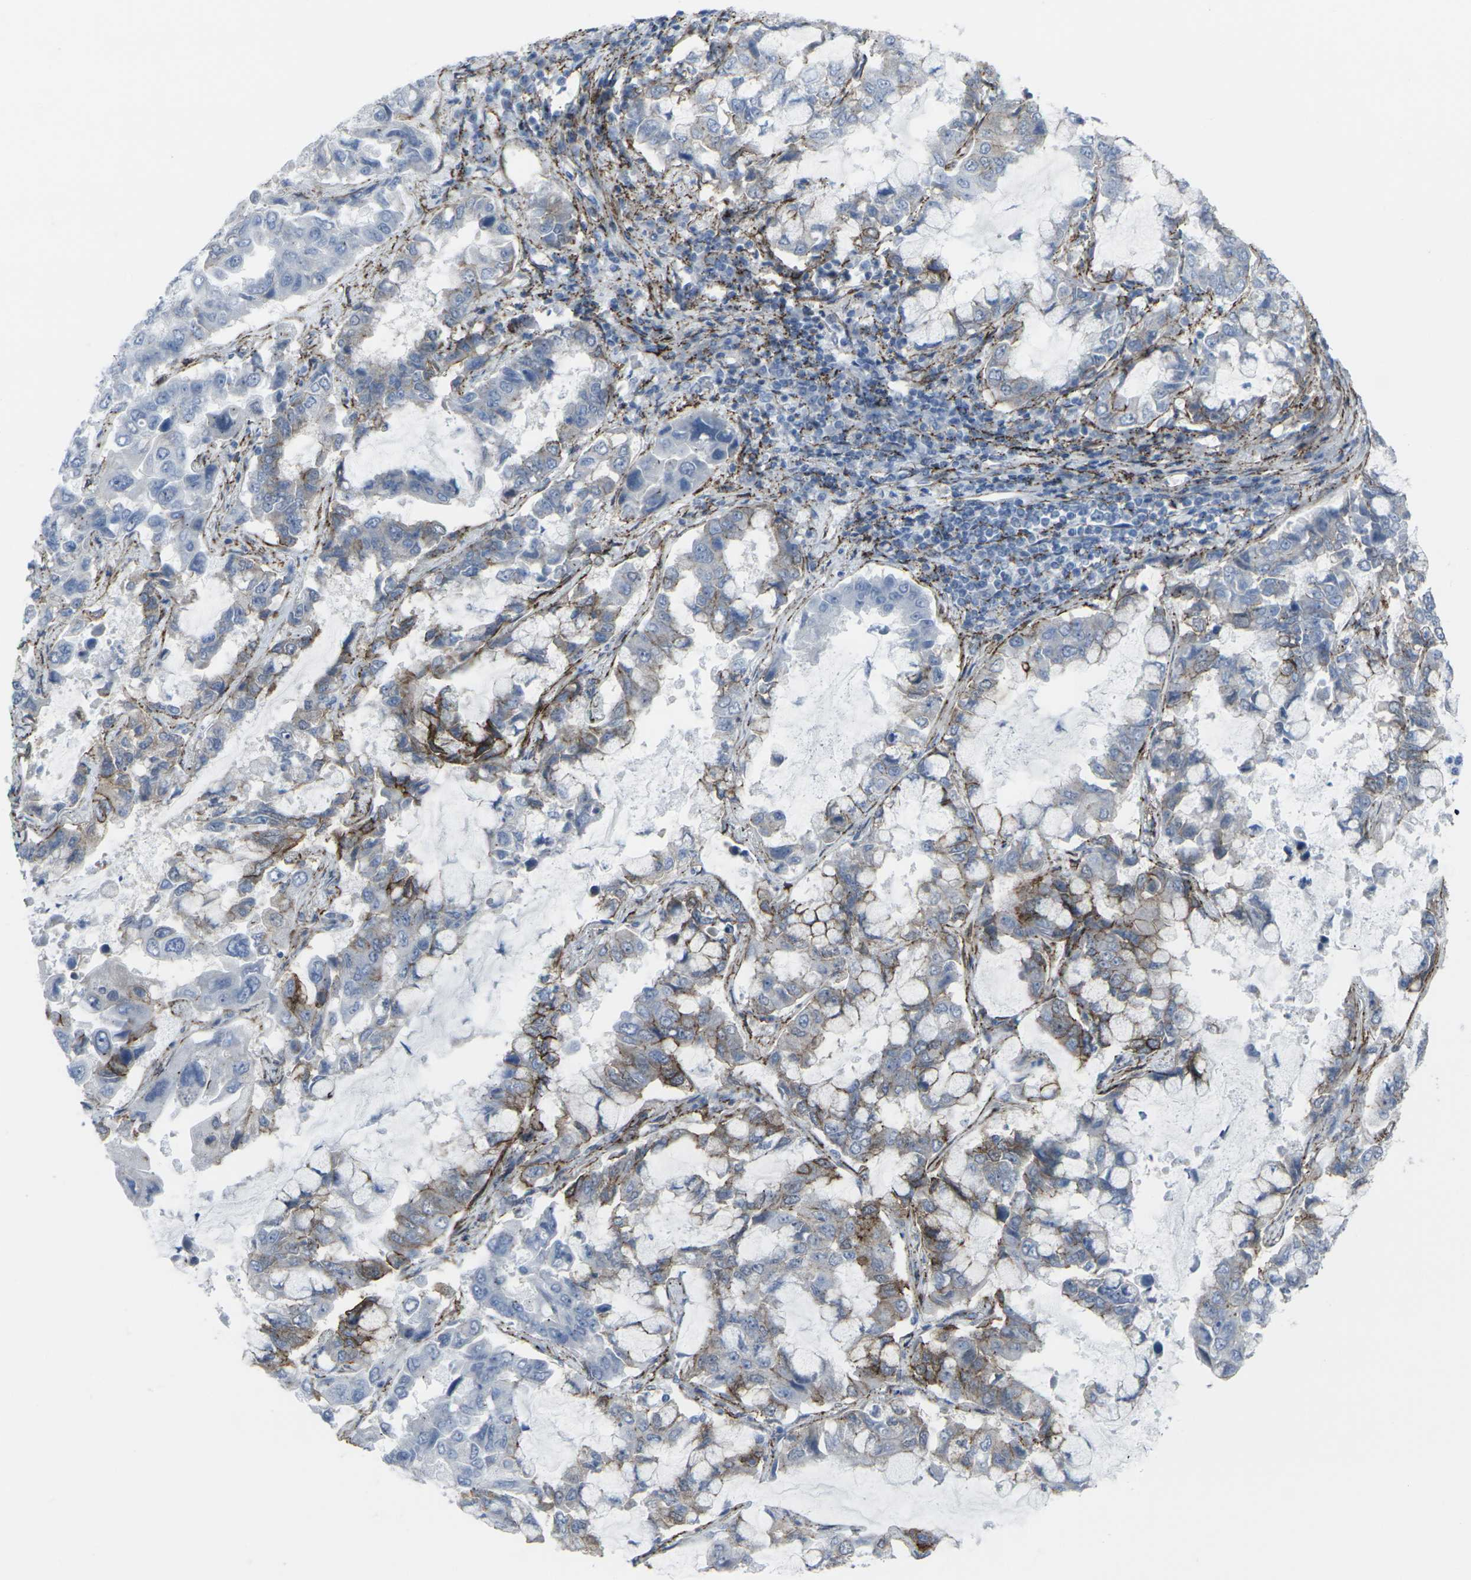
{"staining": {"intensity": "moderate", "quantity": "<25%", "location": "cytoplasmic/membranous"}, "tissue": "lung cancer", "cell_type": "Tumor cells", "image_type": "cancer", "snomed": [{"axis": "morphology", "description": "Adenocarcinoma, NOS"}, {"axis": "topography", "description": "Lung"}], "caption": "Immunohistochemical staining of lung cancer exhibits low levels of moderate cytoplasmic/membranous expression in about <25% of tumor cells. The staining was performed using DAB (3,3'-diaminobenzidine) to visualize the protein expression in brown, while the nuclei were stained in blue with hematoxylin (Magnification: 20x).", "gene": "CDH11", "patient": {"sex": "male", "age": 64}}